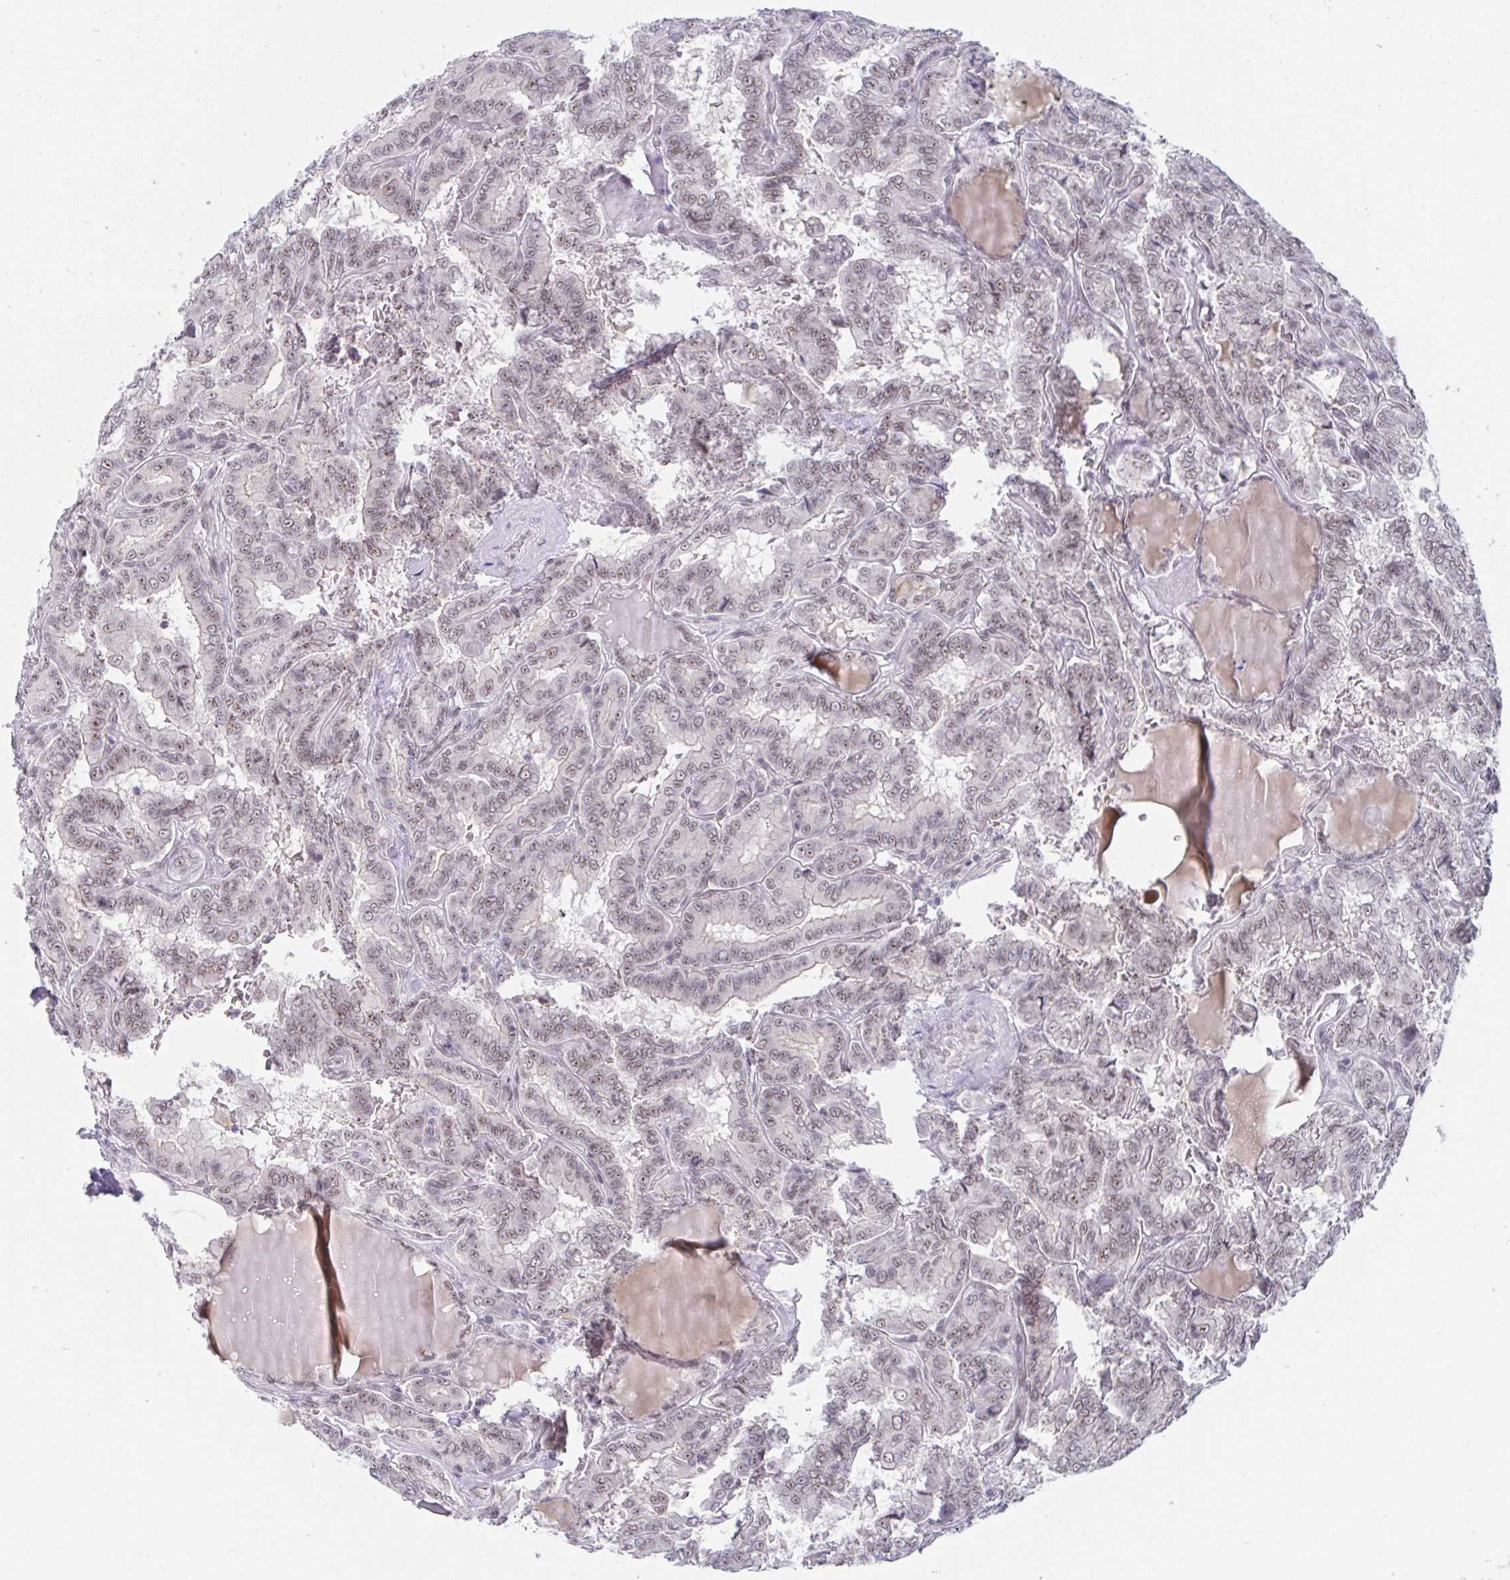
{"staining": {"intensity": "weak", "quantity": "<25%", "location": "nuclear"}, "tissue": "thyroid cancer", "cell_type": "Tumor cells", "image_type": "cancer", "snomed": [{"axis": "morphology", "description": "Papillary adenocarcinoma, NOS"}, {"axis": "topography", "description": "Thyroid gland"}], "caption": "Immunohistochemistry (IHC) image of human thyroid papillary adenocarcinoma stained for a protein (brown), which exhibits no expression in tumor cells. Brightfield microscopy of immunohistochemistry (IHC) stained with DAB (3,3'-diaminobenzidine) (brown) and hematoxylin (blue), captured at high magnification.", "gene": "PRR14", "patient": {"sex": "female", "age": 46}}